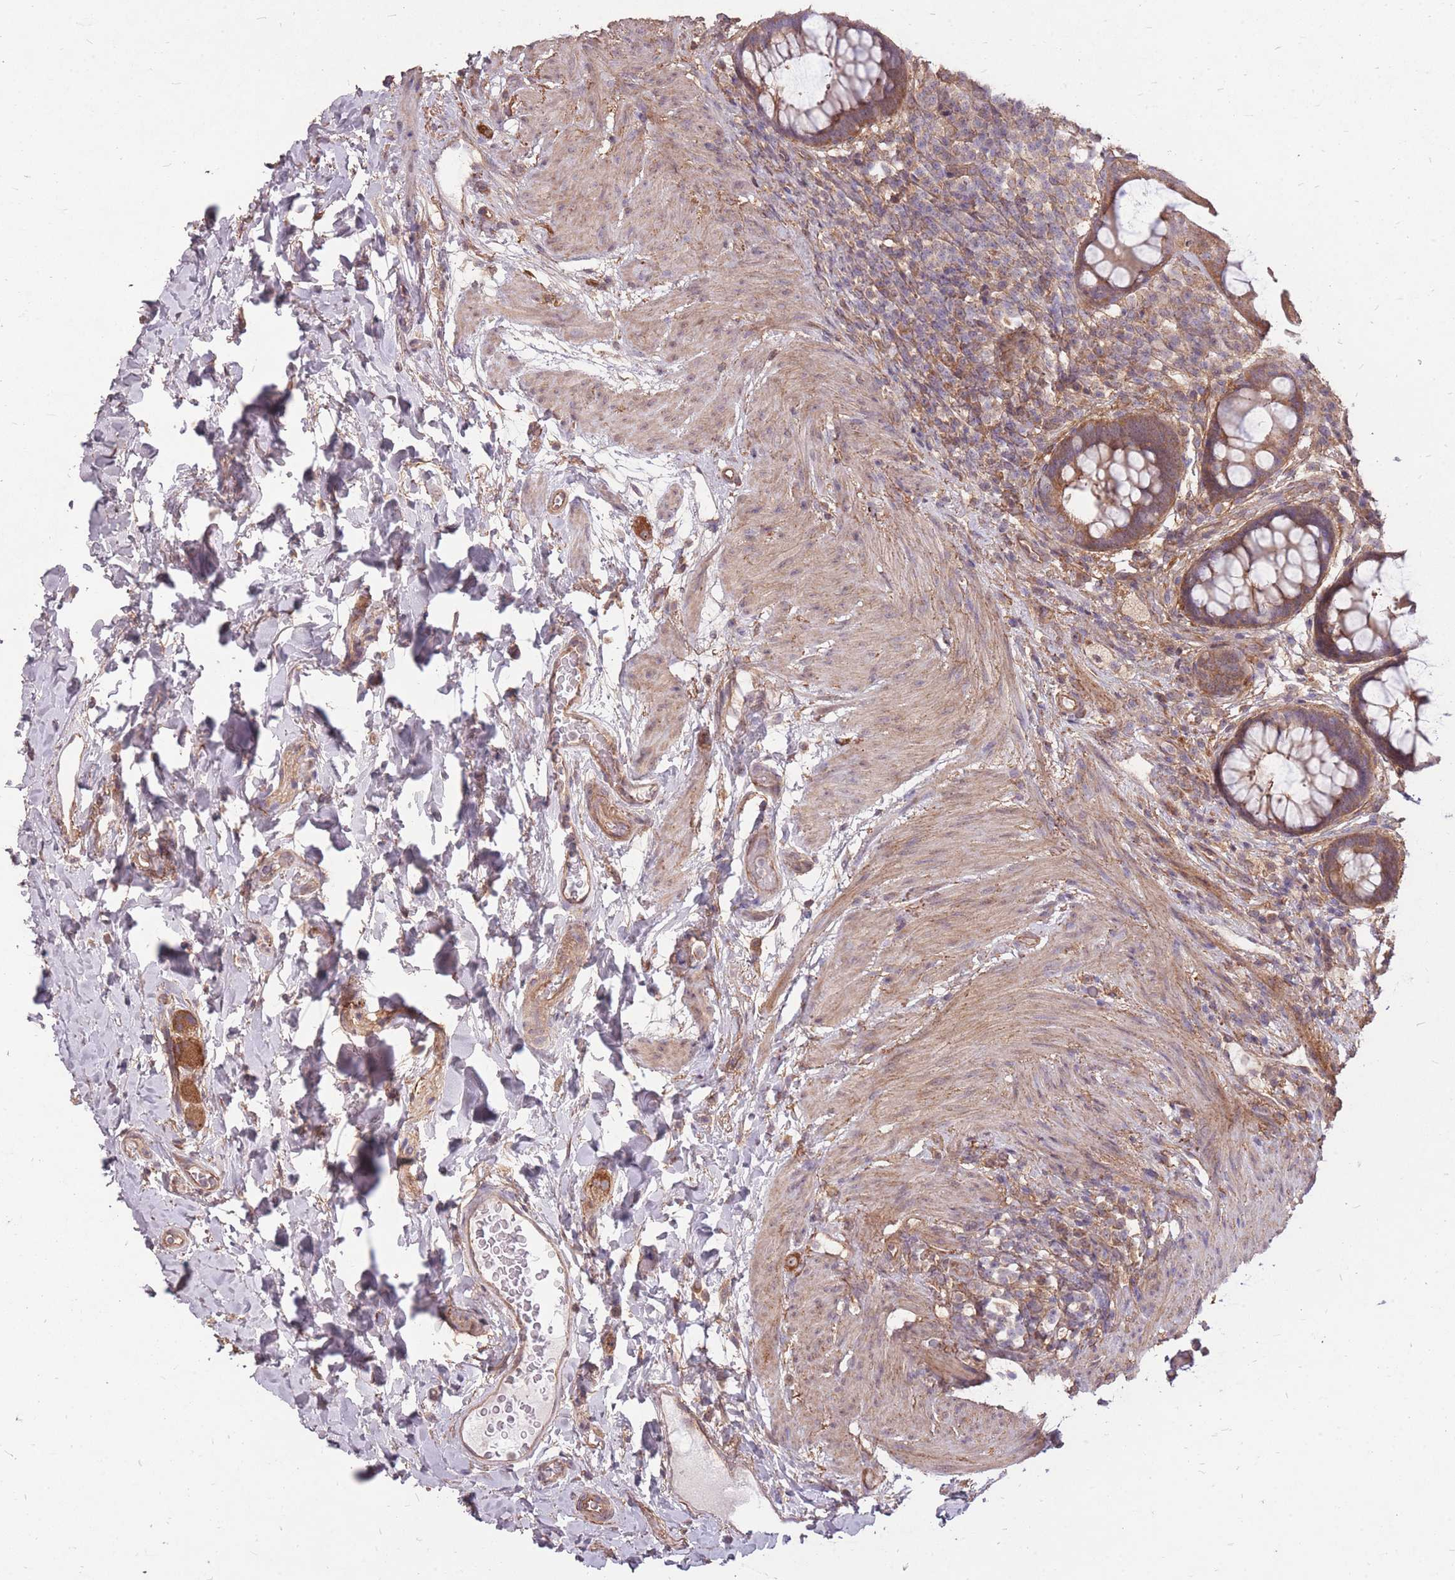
{"staining": {"intensity": "moderate", "quantity": ">75%", "location": "cytoplasmic/membranous"}, "tissue": "rectum", "cell_type": "Glandular cells", "image_type": "normal", "snomed": [{"axis": "morphology", "description": "Normal tissue, NOS"}, {"axis": "topography", "description": "Rectum"}, {"axis": "topography", "description": "Peripheral nerve tissue"}], "caption": "DAB (3,3'-diaminobenzidine) immunohistochemical staining of benign rectum exhibits moderate cytoplasmic/membranous protein positivity in about >75% of glandular cells. The staining was performed using DAB (3,3'-diaminobenzidine) to visualize the protein expression in brown, while the nuclei were stained in blue with hematoxylin (Magnification: 20x).", "gene": "DYNC1LI2", "patient": {"sex": "female", "age": 69}}